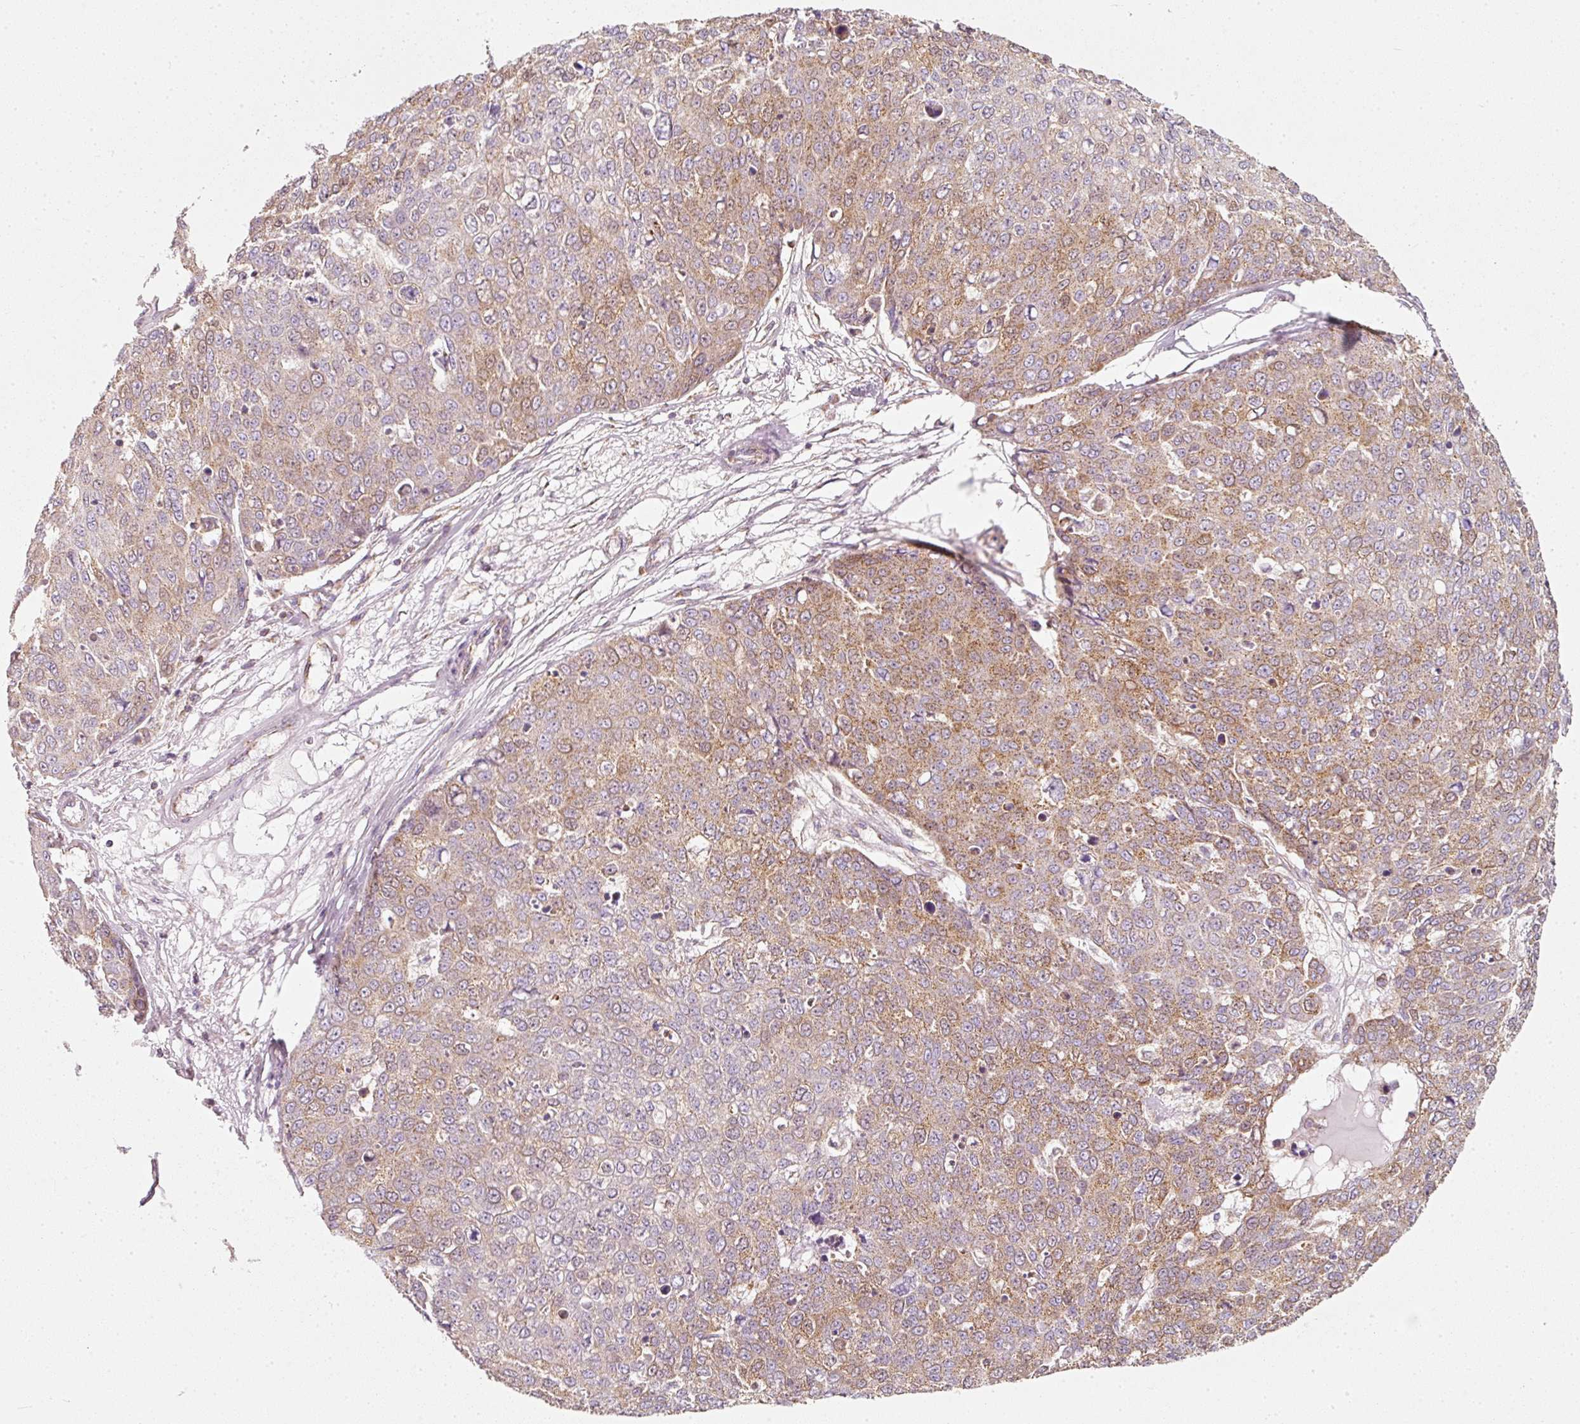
{"staining": {"intensity": "moderate", "quantity": "25%-75%", "location": "cytoplasmic/membranous,nuclear"}, "tissue": "skin cancer", "cell_type": "Tumor cells", "image_type": "cancer", "snomed": [{"axis": "morphology", "description": "Squamous cell carcinoma, NOS"}, {"axis": "topography", "description": "Skin"}], "caption": "Immunohistochemical staining of human skin cancer displays medium levels of moderate cytoplasmic/membranous and nuclear protein expression in approximately 25%-75% of tumor cells. (Brightfield microscopy of DAB IHC at high magnification).", "gene": "DUT", "patient": {"sex": "male", "age": 71}}